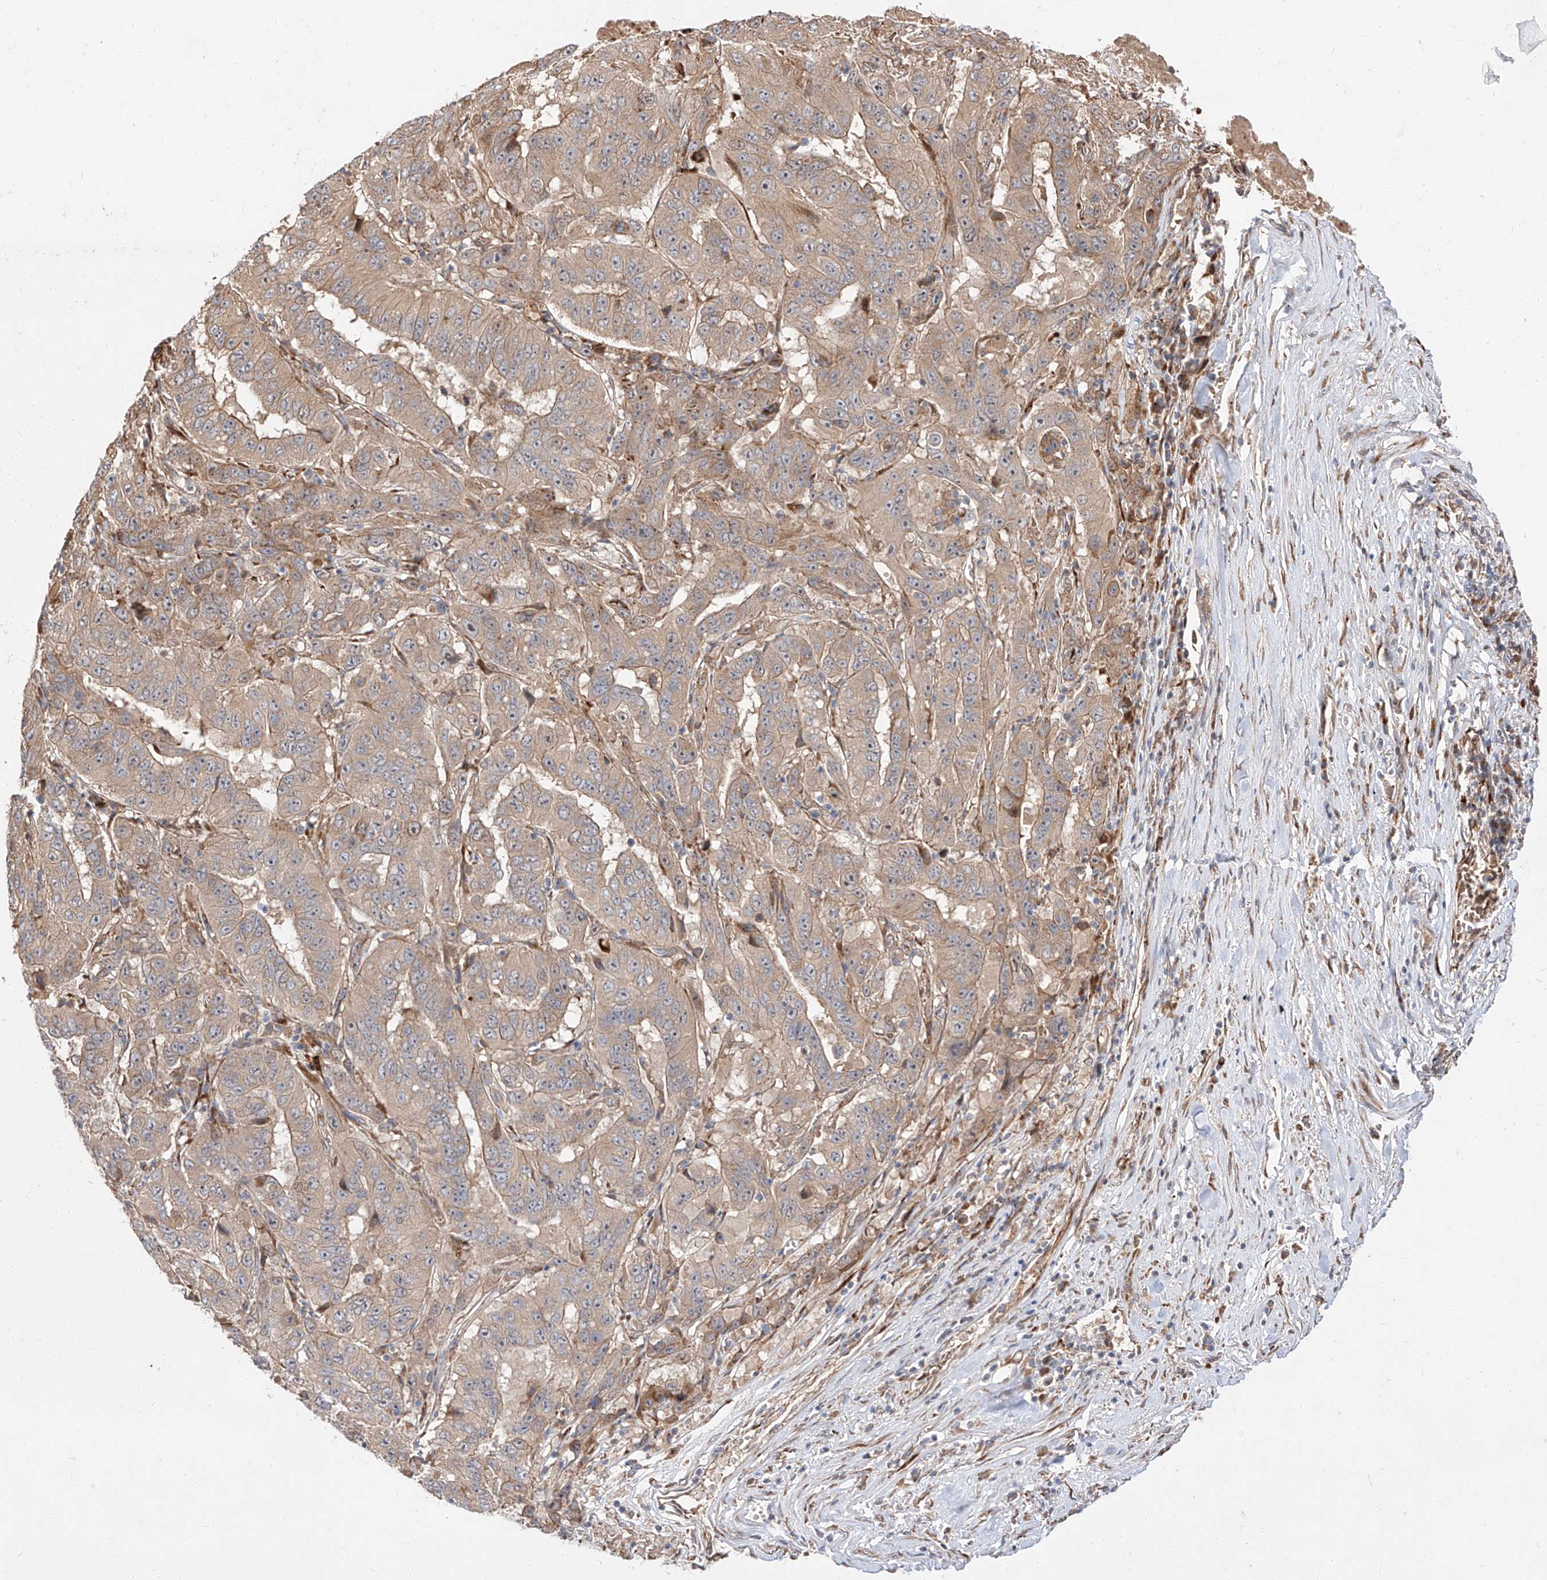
{"staining": {"intensity": "weak", "quantity": "25%-75%", "location": "cytoplasmic/membranous"}, "tissue": "pancreatic cancer", "cell_type": "Tumor cells", "image_type": "cancer", "snomed": [{"axis": "morphology", "description": "Adenocarcinoma, NOS"}, {"axis": "topography", "description": "Pancreas"}], "caption": "Immunohistochemical staining of human pancreatic cancer displays low levels of weak cytoplasmic/membranous expression in approximately 25%-75% of tumor cells.", "gene": "DIRAS3", "patient": {"sex": "male", "age": 63}}